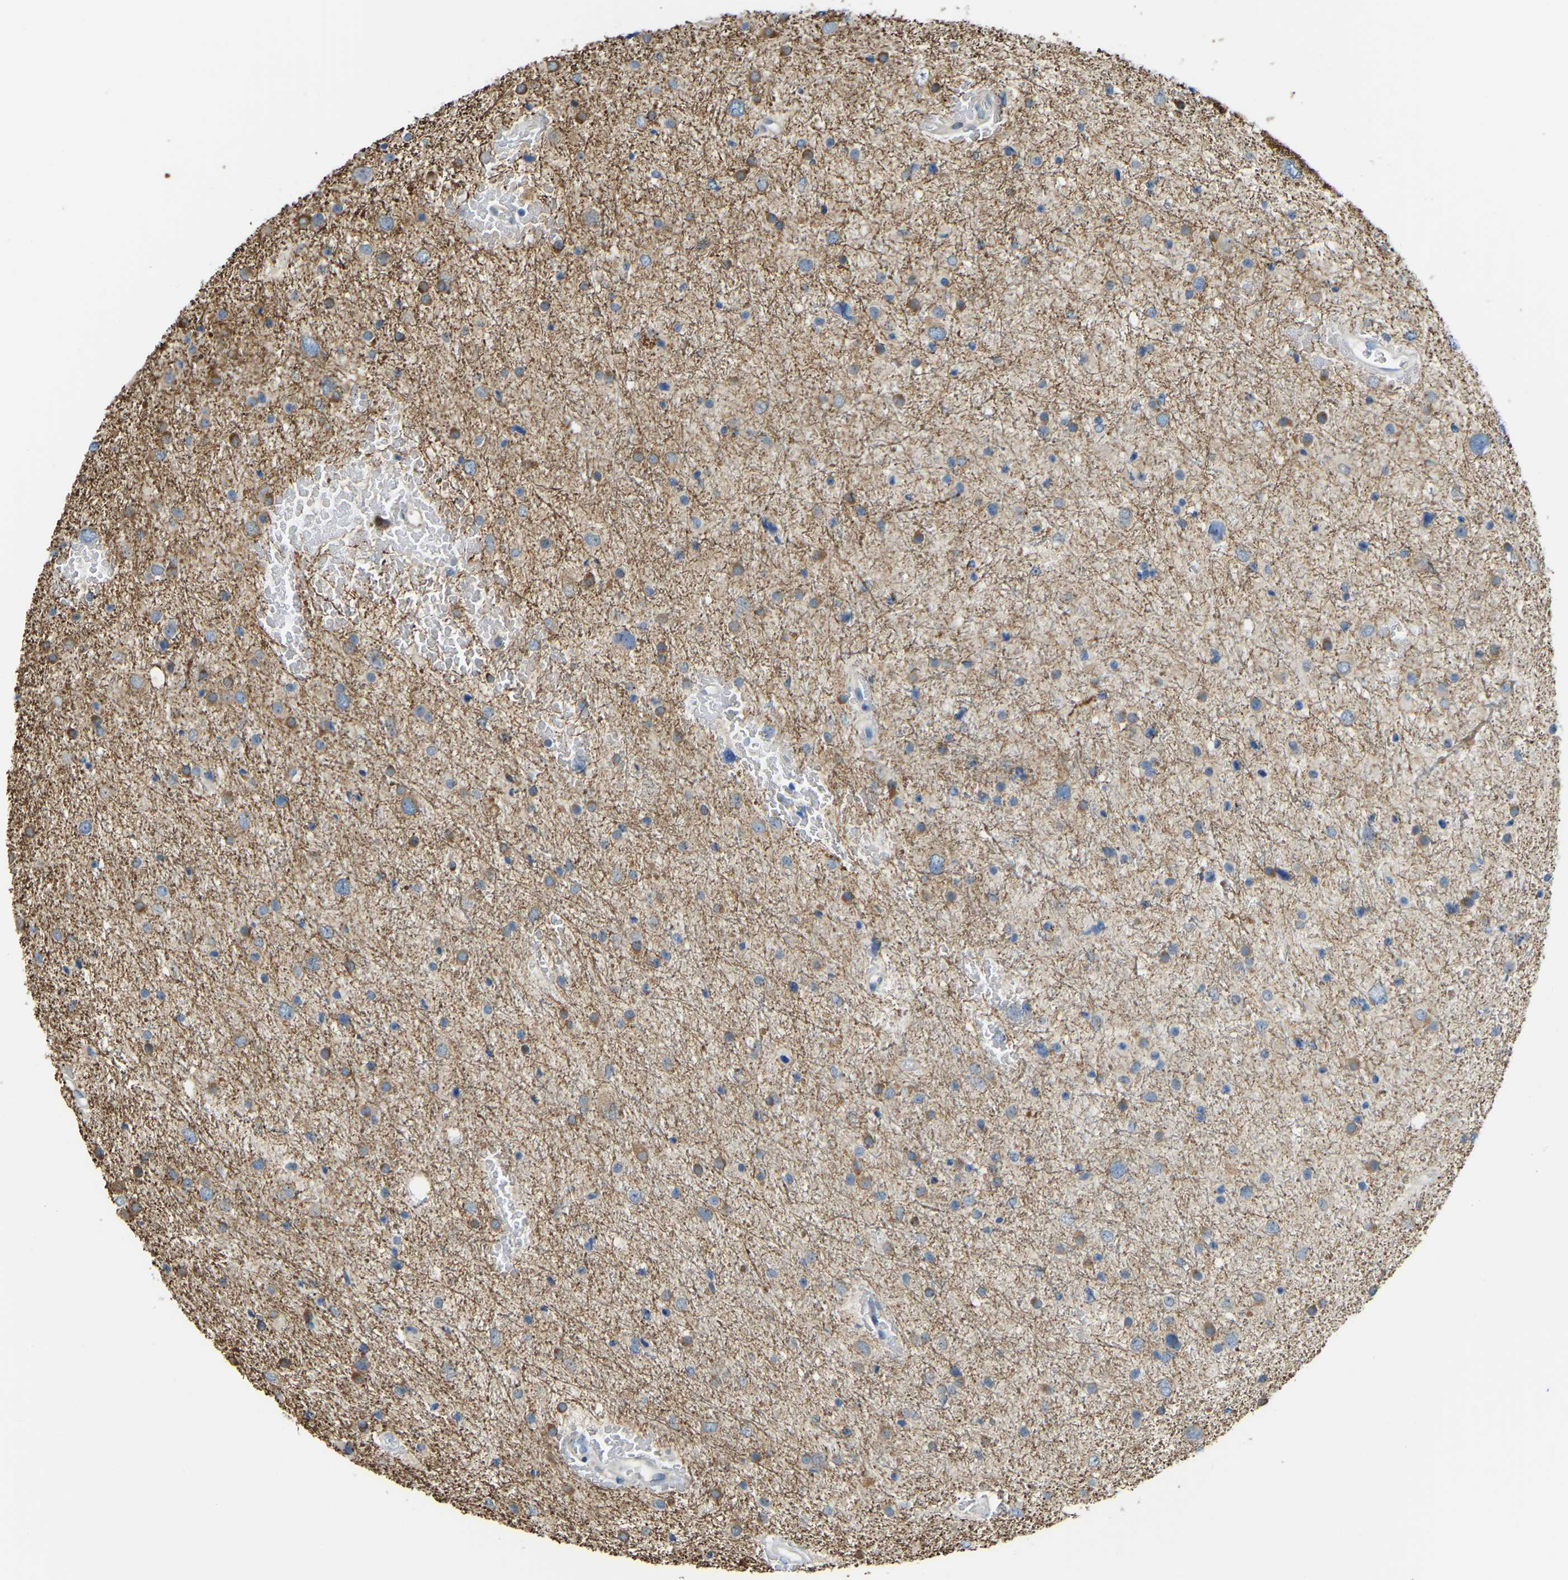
{"staining": {"intensity": "moderate", "quantity": "25%-75%", "location": "cytoplasmic/membranous"}, "tissue": "glioma", "cell_type": "Tumor cells", "image_type": "cancer", "snomed": [{"axis": "morphology", "description": "Glioma, malignant, Low grade"}, {"axis": "topography", "description": "Brain"}], "caption": "Immunohistochemistry micrograph of neoplastic tissue: low-grade glioma (malignant) stained using IHC displays medium levels of moderate protein expression localized specifically in the cytoplasmic/membranous of tumor cells, appearing as a cytoplasmic/membranous brown color.", "gene": "NME8", "patient": {"sex": "female", "age": 37}}